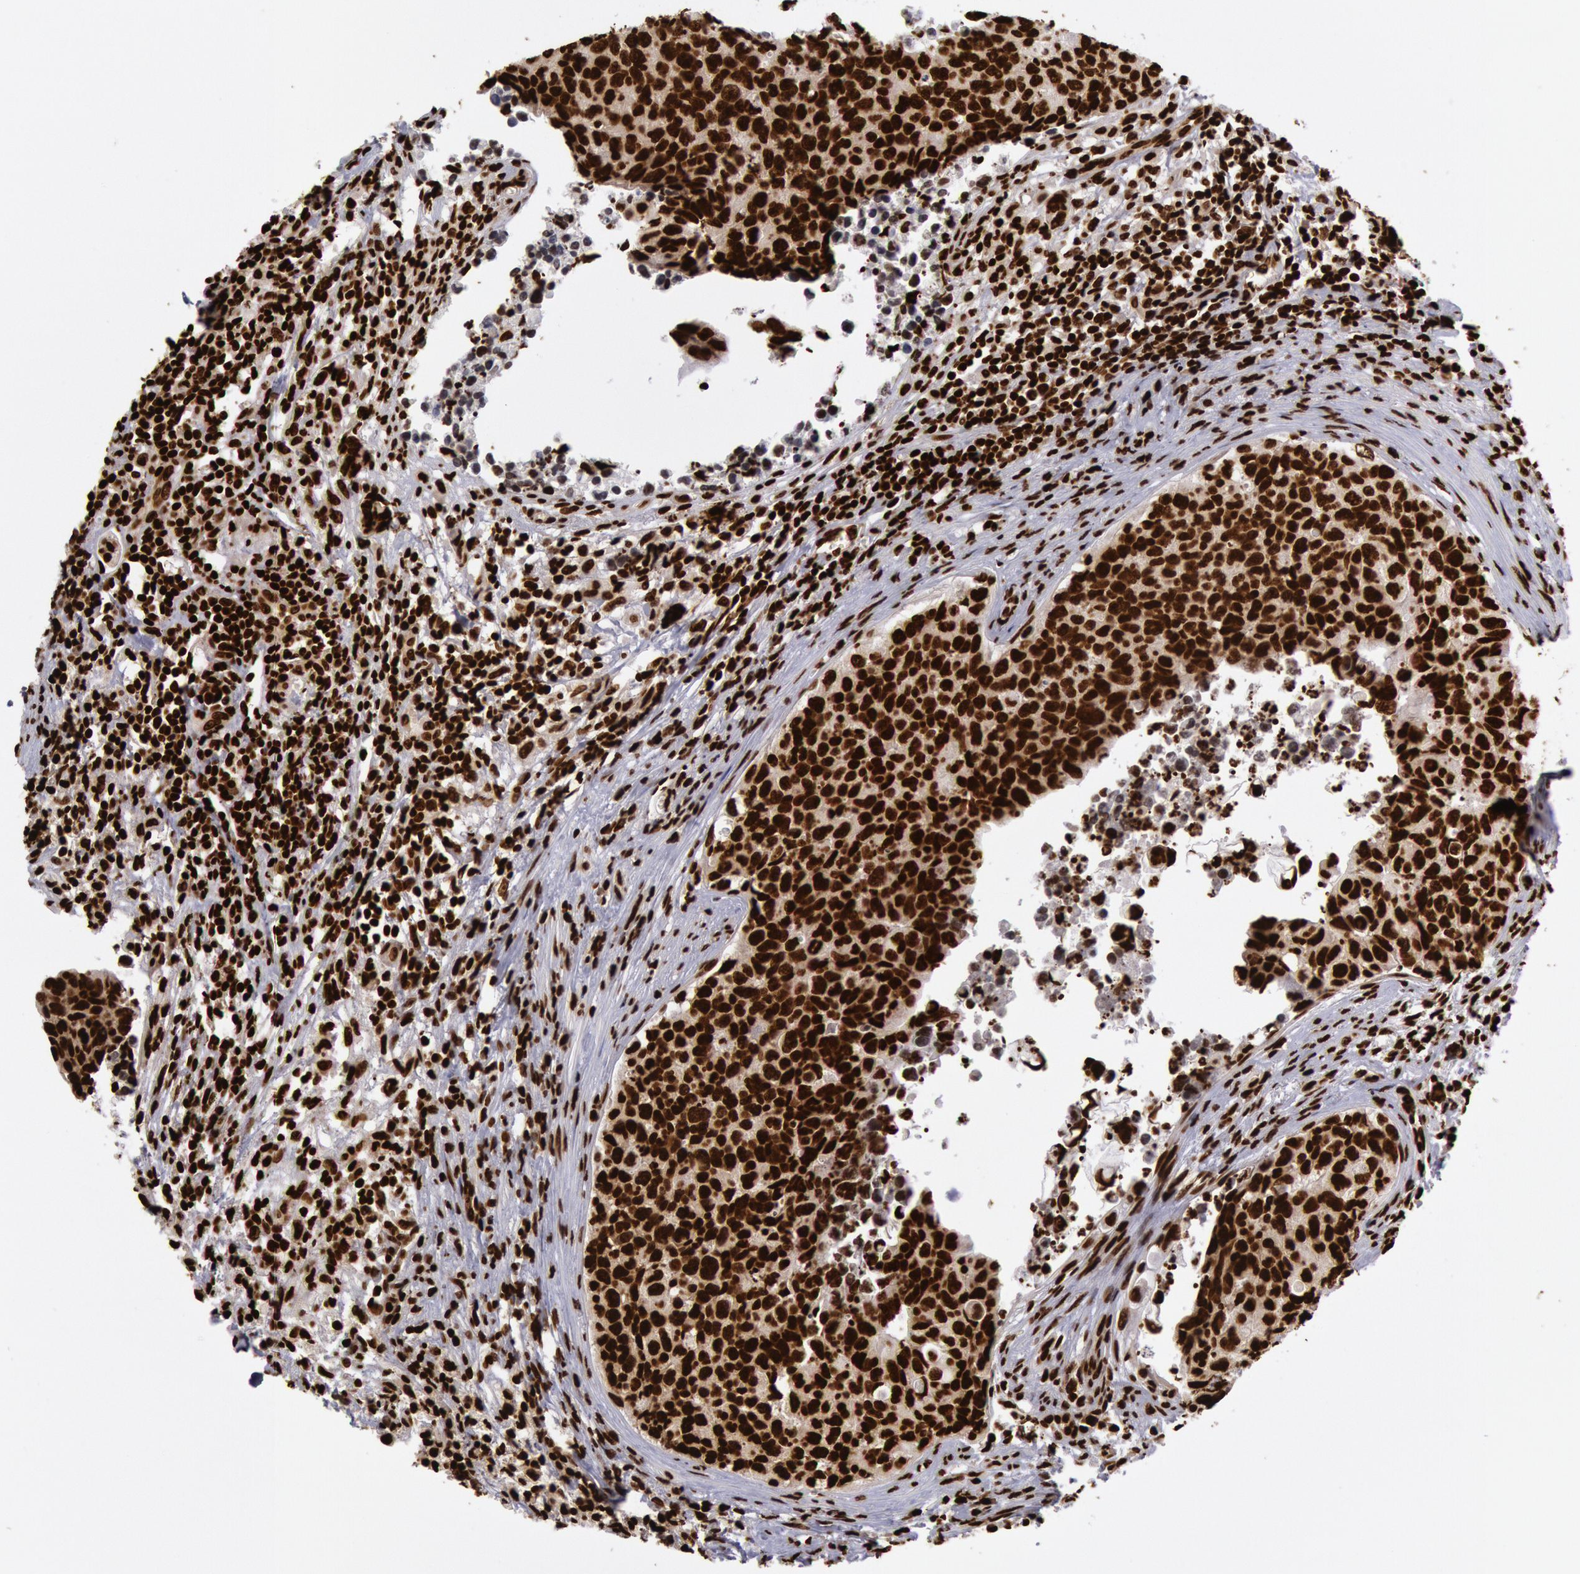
{"staining": {"intensity": "strong", "quantity": ">75%", "location": "nuclear"}, "tissue": "urothelial cancer", "cell_type": "Tumor cells", "image_type": "cancer", "snomed": [{"axis": "morphology", "description": "Urothelial carcinoma, High grade"}, {"axis": "topography", "description": "Urinary bladder"}], "caption": "IHC staining of urothelial carcinoma (high-grade), which demonstrates high levels of strong nuclear expression in approximately >75% of tumor cells indicating strong nuclear protein staining. The staining was performed using DAB (brown) for protein detection and nuclei were counterstained in hematoxylin (blue).", "gene": "H3-4", "patient": {"sex": "male", "age": 81}}